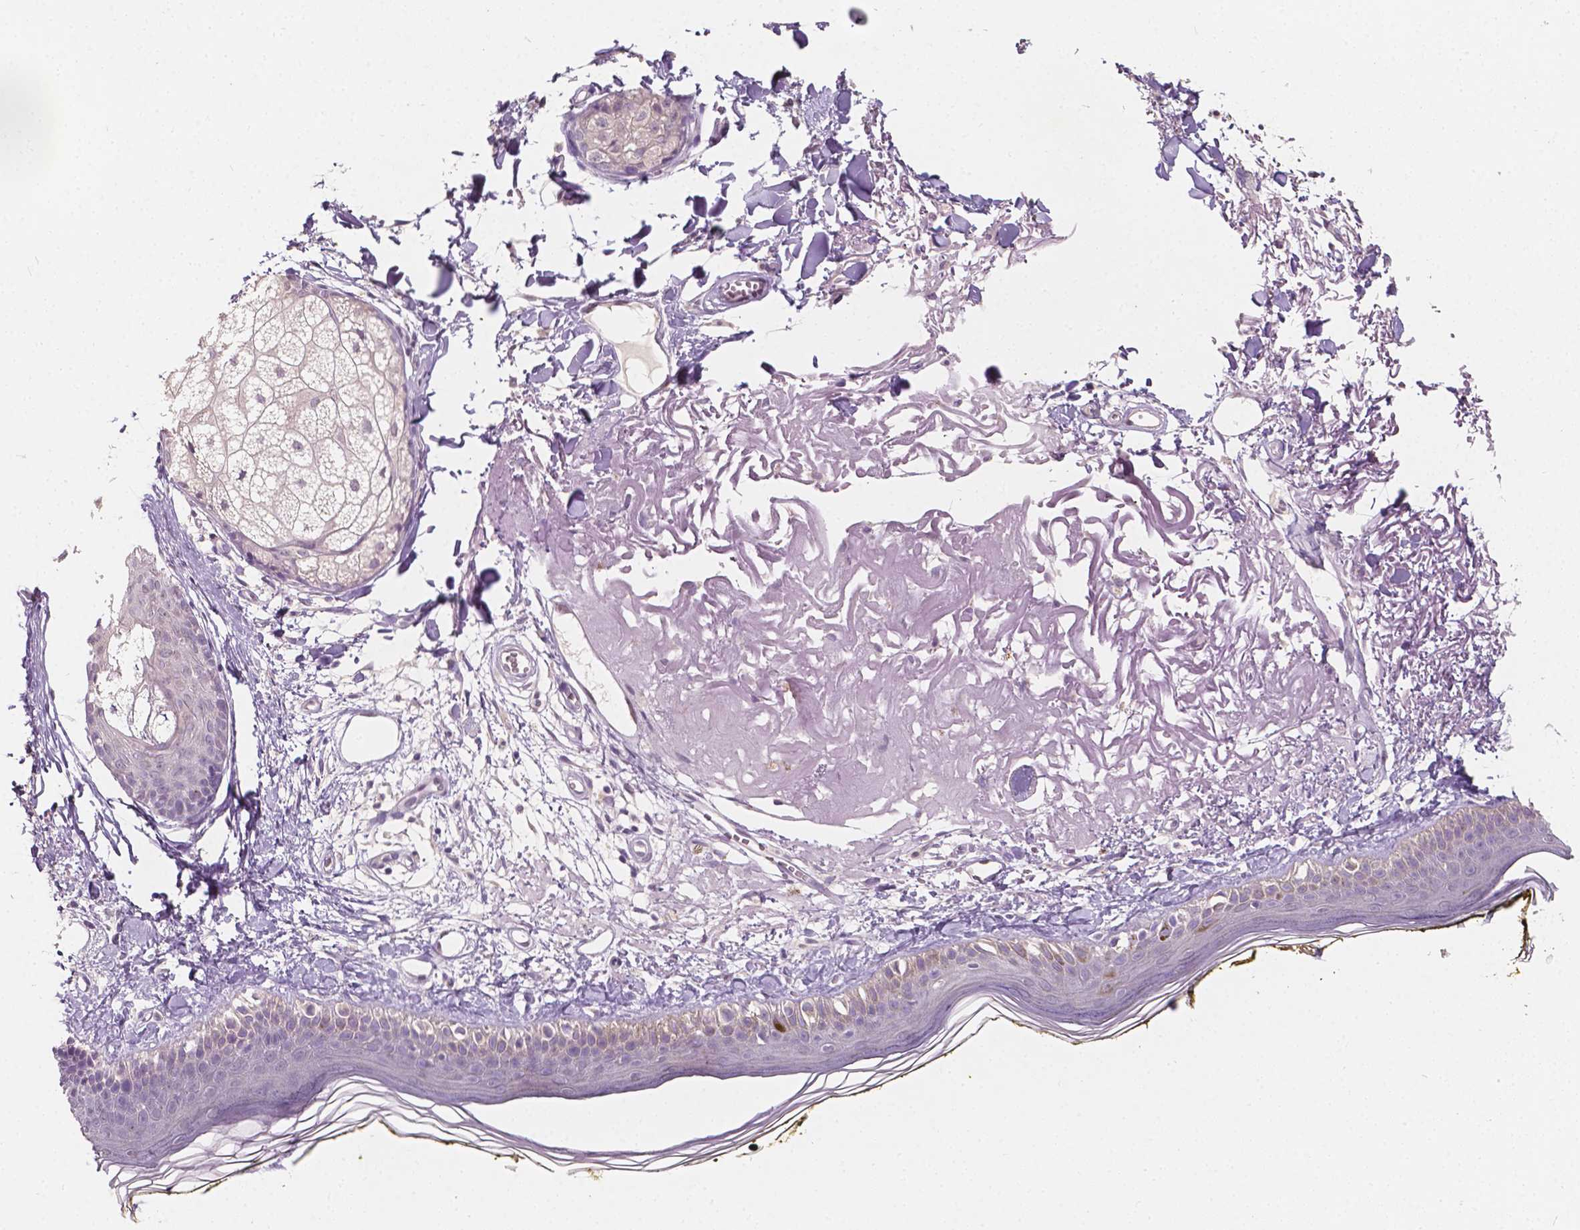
{"staining": {"intensity": "negative", "quantity": "none", "location": "none"}, "tissue": "skin", "cell_type": "Fibroblasts", "image_type": "normal", "snomed": [{"axis": "morphology", "description": "Normal tissue, NOS"}, {"axis": "topography", "description": "Skin"}], "caption": "Immunohistochemistry (IHC) photomicrograph of benign skin stained for a protein (brown), which demonstrates no staining in fibroblasts.", "gene": "TAL1", "patient": {"sex": "male", "age": 76}}